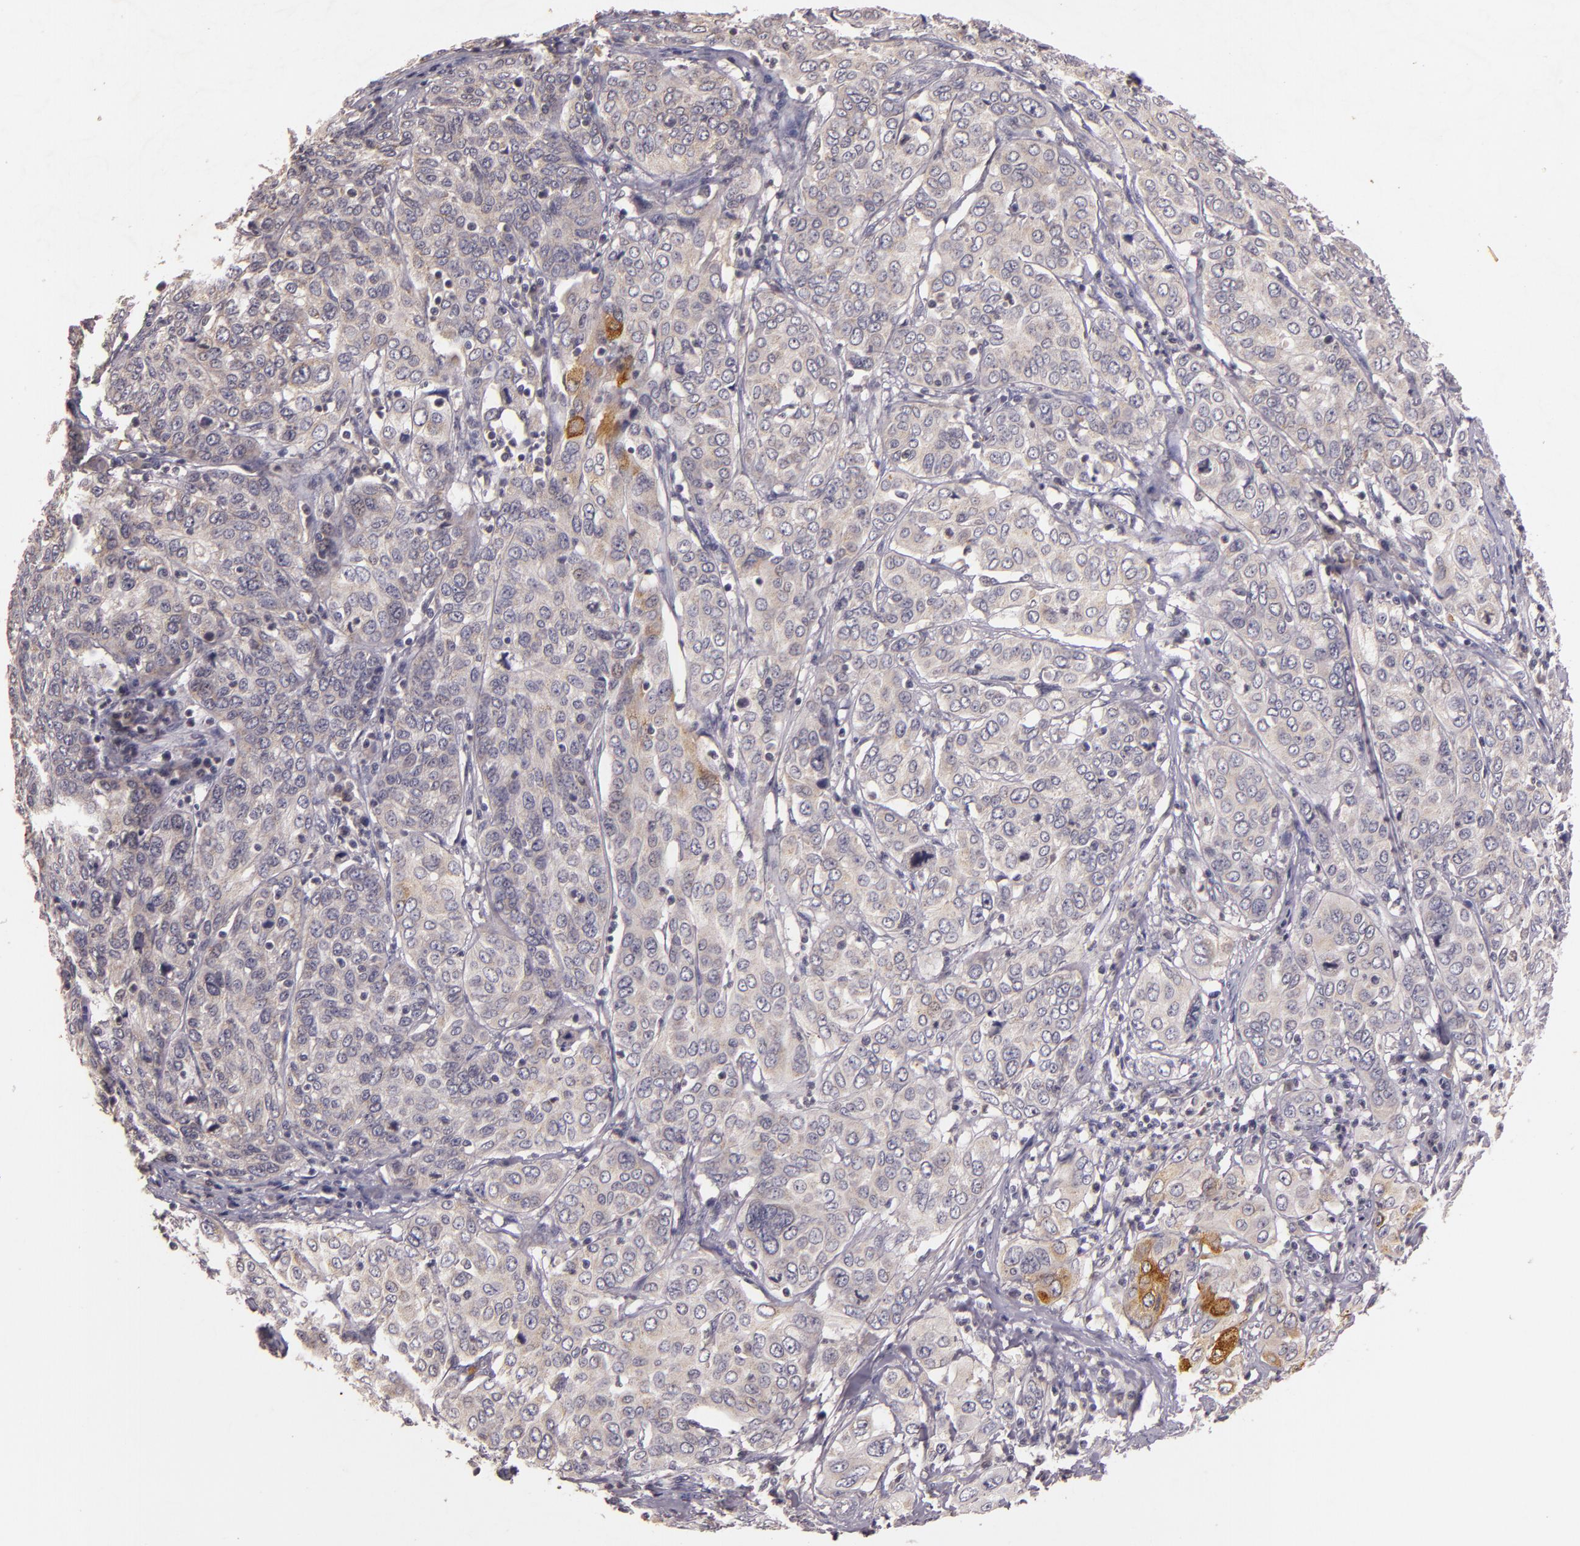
{"staining": {"intensity": "moderate", "quantity": "<25%", "location": "cytoplasmic/membranous"}, "tissue": "cervical cancer", "cell_type": "Tumor cells", "image_type": "cancer", "snomed": [{"axis": "morphology", "description": "Squamous cell carcinoma, NOS"}, {"axis": "topography", "description": "Cervix"}], "caption": "Immunohistochemistry (IHC) staining of cervical cancer (squamous cell carcinoma), which demonstrates low levels of moderate cytoplasmic/membranous expression in about <25% of tumor cells indicating moderate cytoplasmic/membranous protein positivity. The staining was performed using DAB (brown) for protein detection and nuclei were counterstained in hematoxylin (blue).", "gene": "TFF1", "patient": {"sex": "female", "age": 38}}